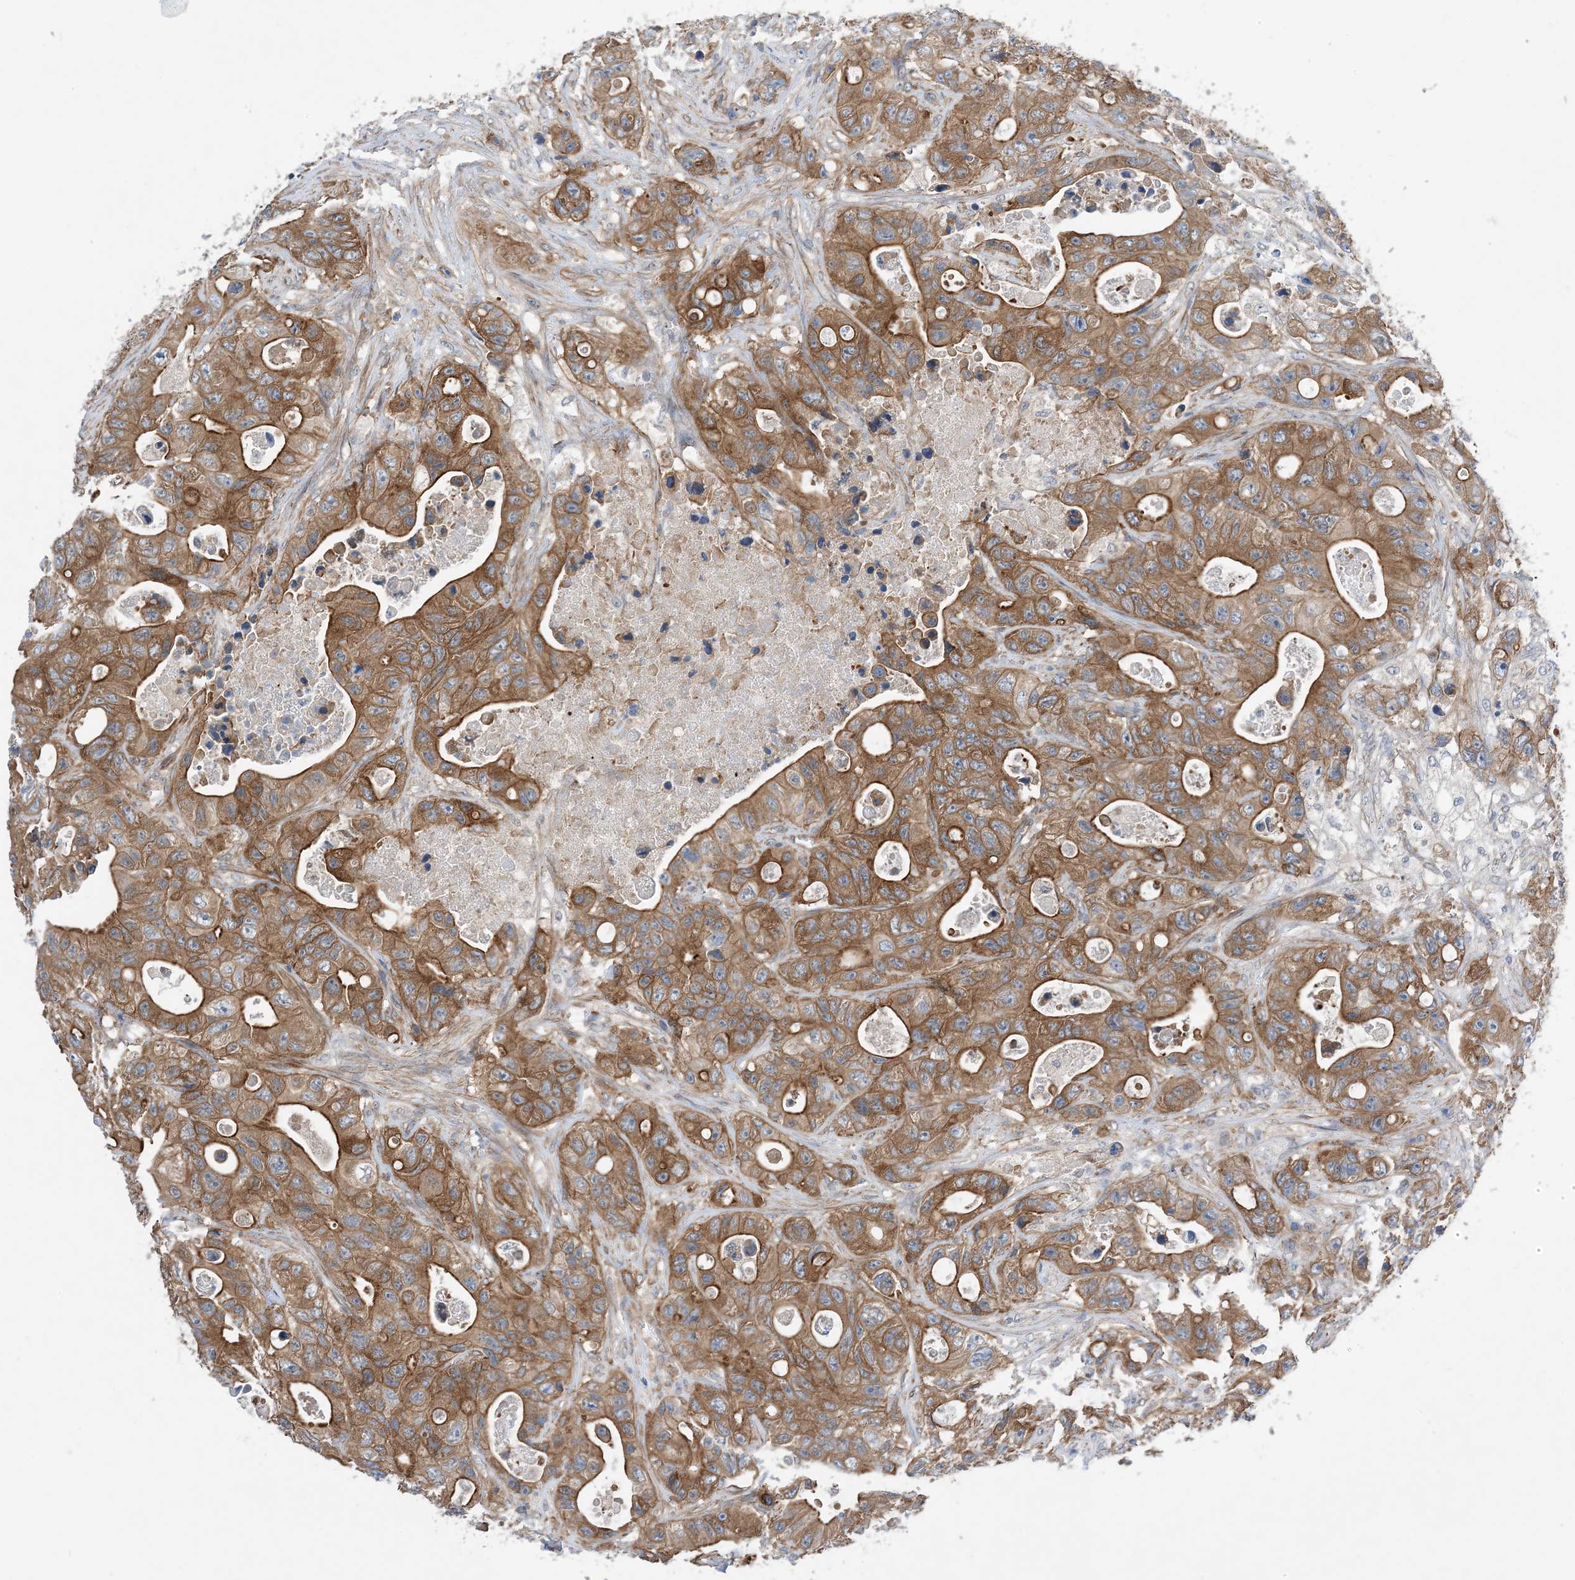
{"staining": {"intensity": "strong", "quantity": ">75%", "location": "cytoplasmic/membranous"}, "tissue": "colorectal cancer", "cell_type": "Tumor cells", "image_type": "cancer", "snomed": [{"axis": "morphology", "description": "Adenocarcinoma, NOS"}, {"axis": "topography", "description": "Colon"}], "caption": "This is an image of immunohistochemistry (IHC) staining of adenocarcinoma (colorectal), which shows strong positivity in the cytoplasmic/membranous of tumor cells.", "gene": "EHBP1", "patient": {"sex": "female", "age": 46}}